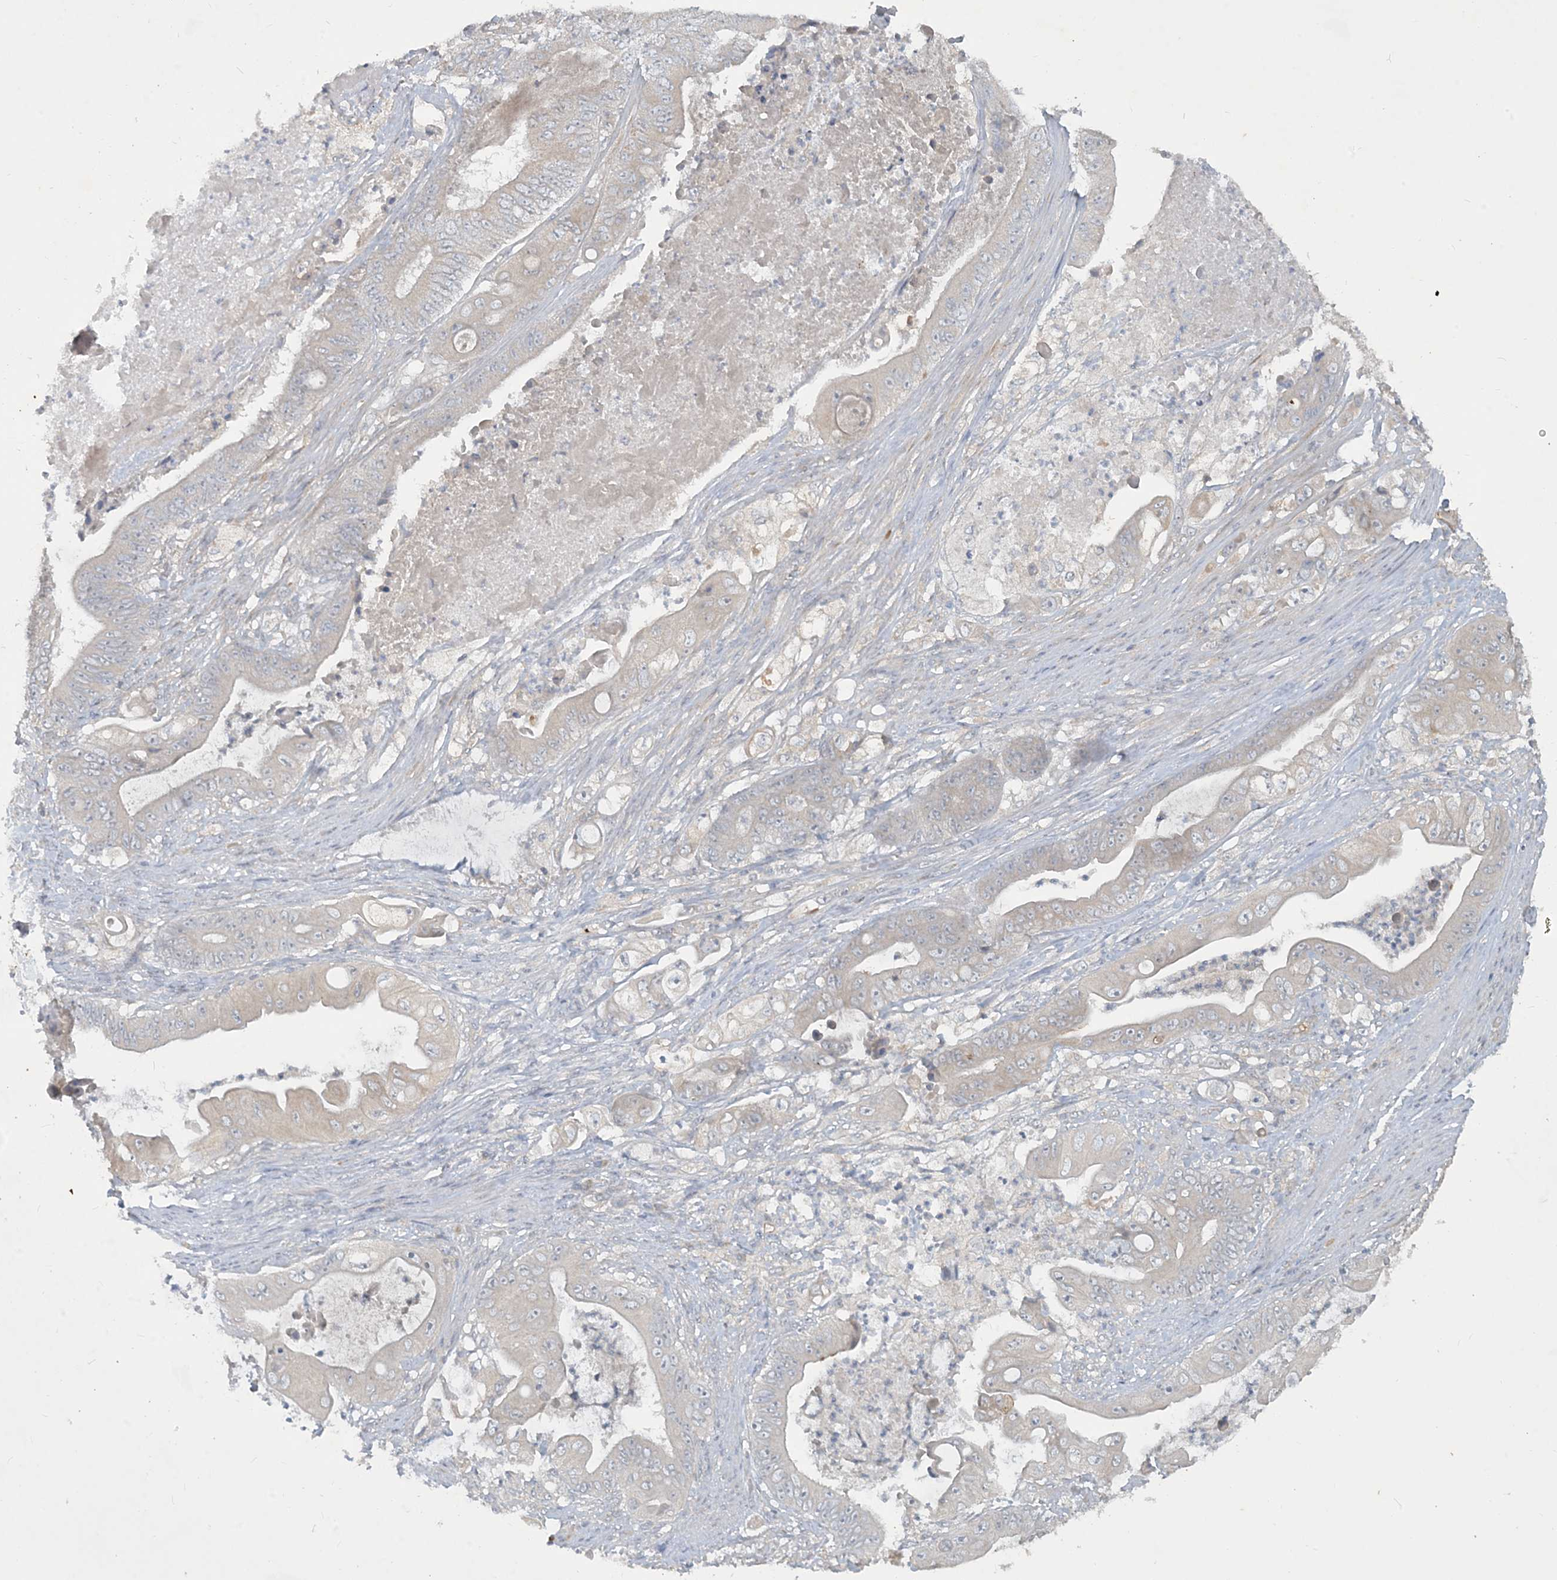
{"staining": {"intensity": "negative", "quantity": "none", "location": "none"}, "tissue": "stomach cancer", "cell_type": "Tumor cells", "image_type": "cancer", "snomed": [{"axis": "morphology", "description": "Adenocarcinoma, NOS"}, {"axis": "topography", "description": "Stomach"}], "caption": "An image of human stomach cancer is negative for staining in tumor cells.", "gene": "CDS1", "patient": {"sex": "female", "age": 73}}